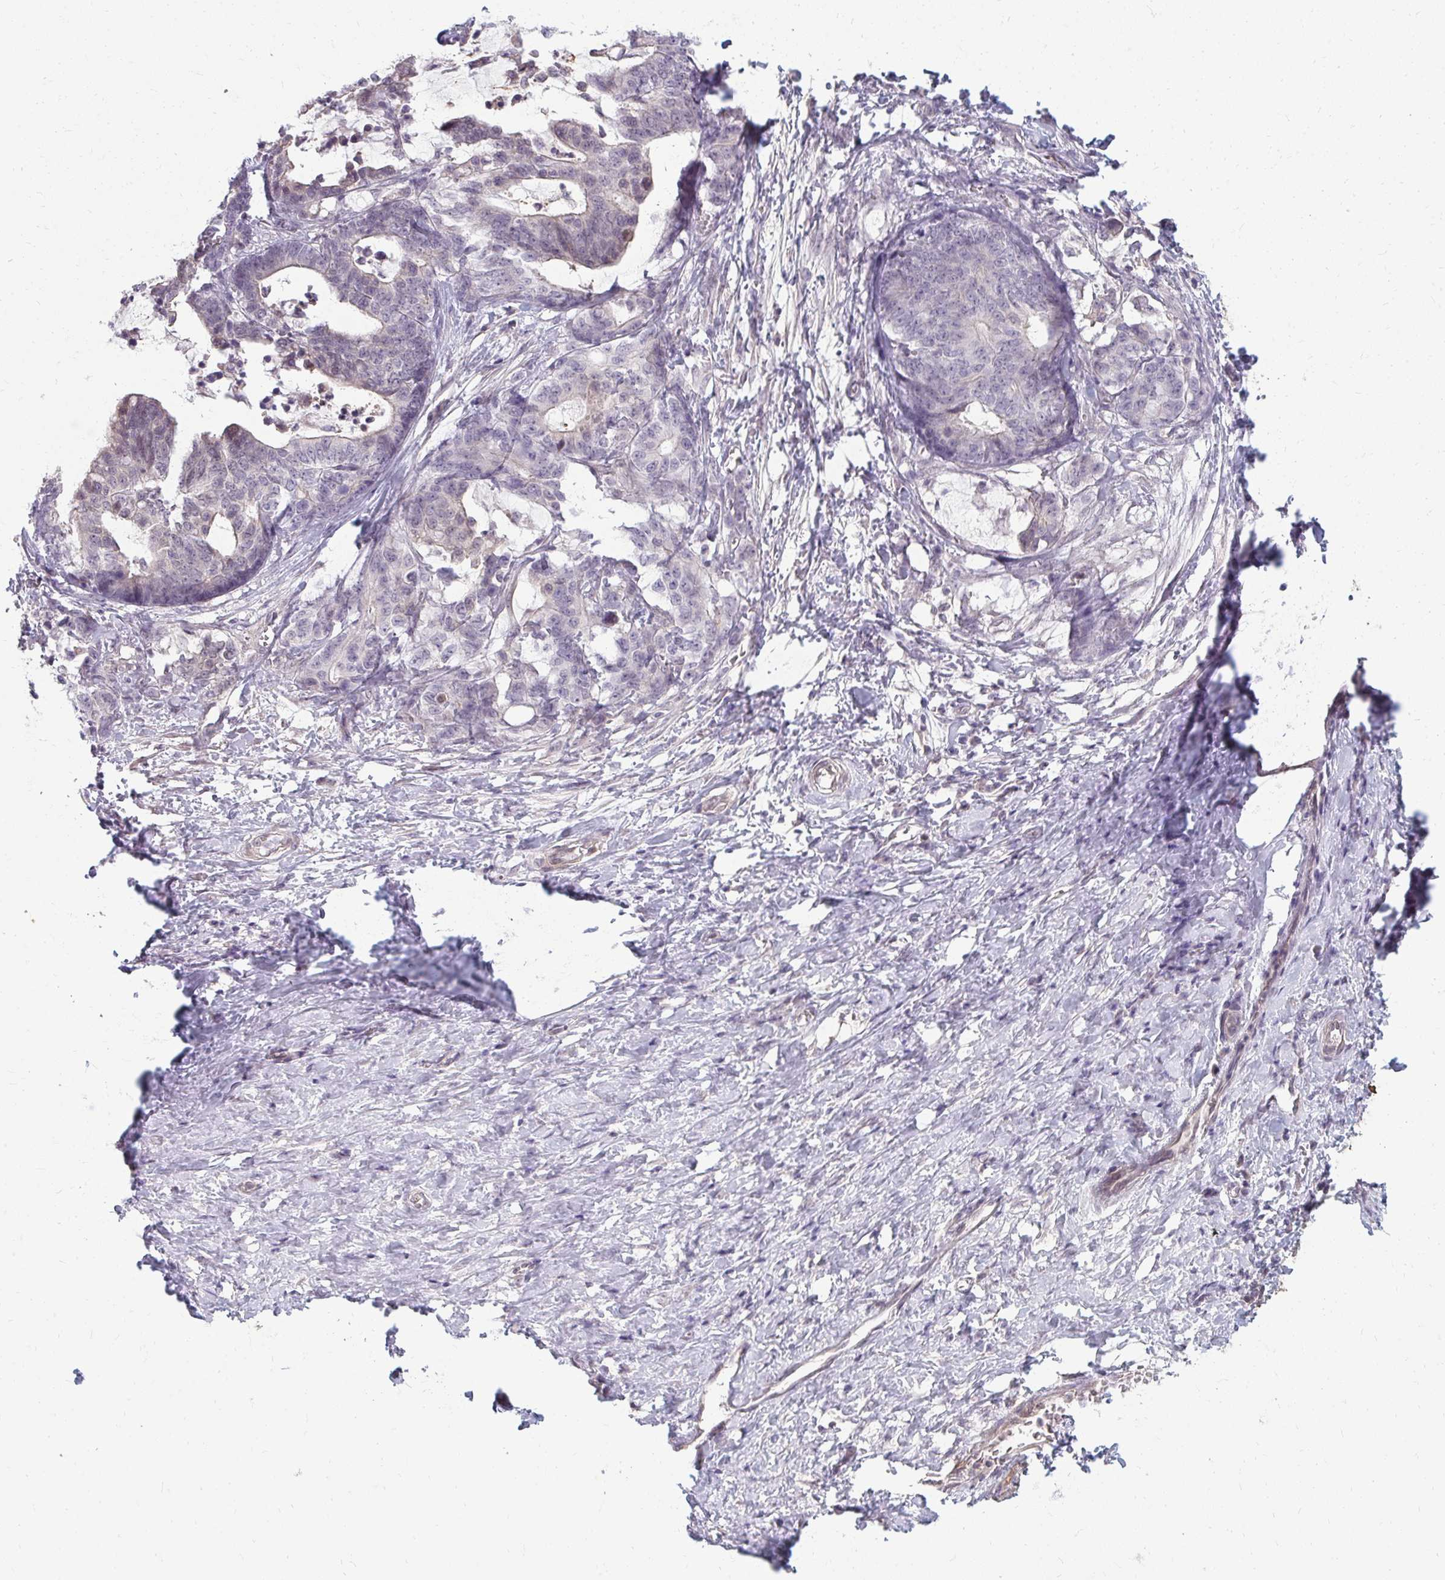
{"staining": {"intensity": "negative", "quantity": "none", "location": "none"}, "tissue": "stomach cancer", "cell_type": "Tumor cells", "image_type": "cancer", "snomed": [{"axis": "morphology", "description": "Normal tissue, NOS"}, {"axis": "morphology", "description": "Adenocarcinoma, NOS"}, {"axis": "topography", "description": "Stomach"}], "caption": "Tumor cells are negative for protein expression in human adenocarcinoma (stomach).", "gene": "GPC5", "patient": {"sex": "female", "age": 64}}